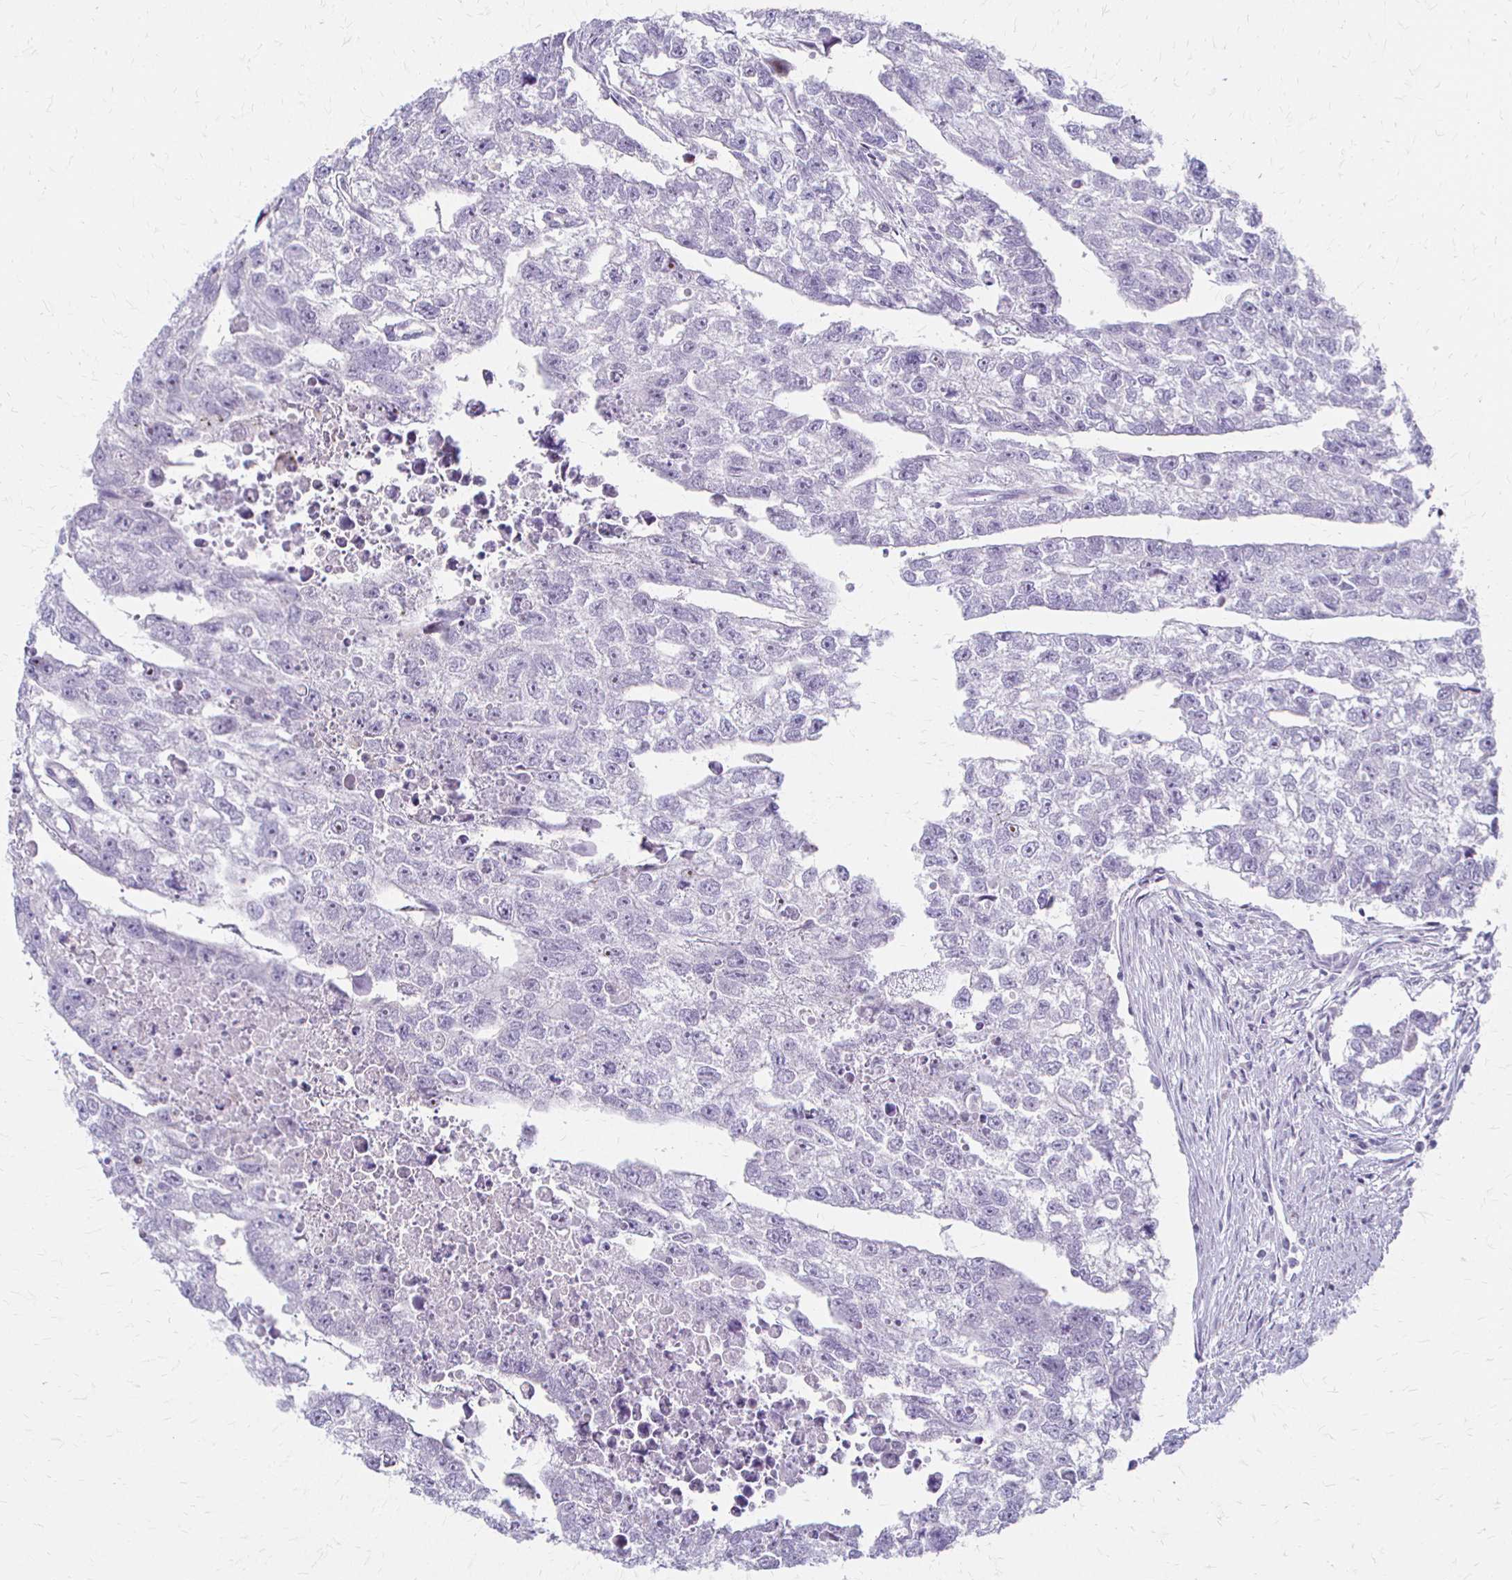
{"staining": {"intensity": "negative", "quantity": "none", "location": "none"}, "tissue": "testis cancer", "cell_type": "Tumor cells", "image_type": "cancer", "snomed": [{"axis": "morphology", "description": "Carcinoma, Embryonal, NOS"}, {"axis": "morphology", "description": "Teratoma, malignant, NOS"}, {"axis": "topography", "description": "Testis"}], "caption": "Tumor cells are negative for brown protein staining in testis cancer.", "gene": "ACP5", "patient": {"sex": "male", "age": 44}}